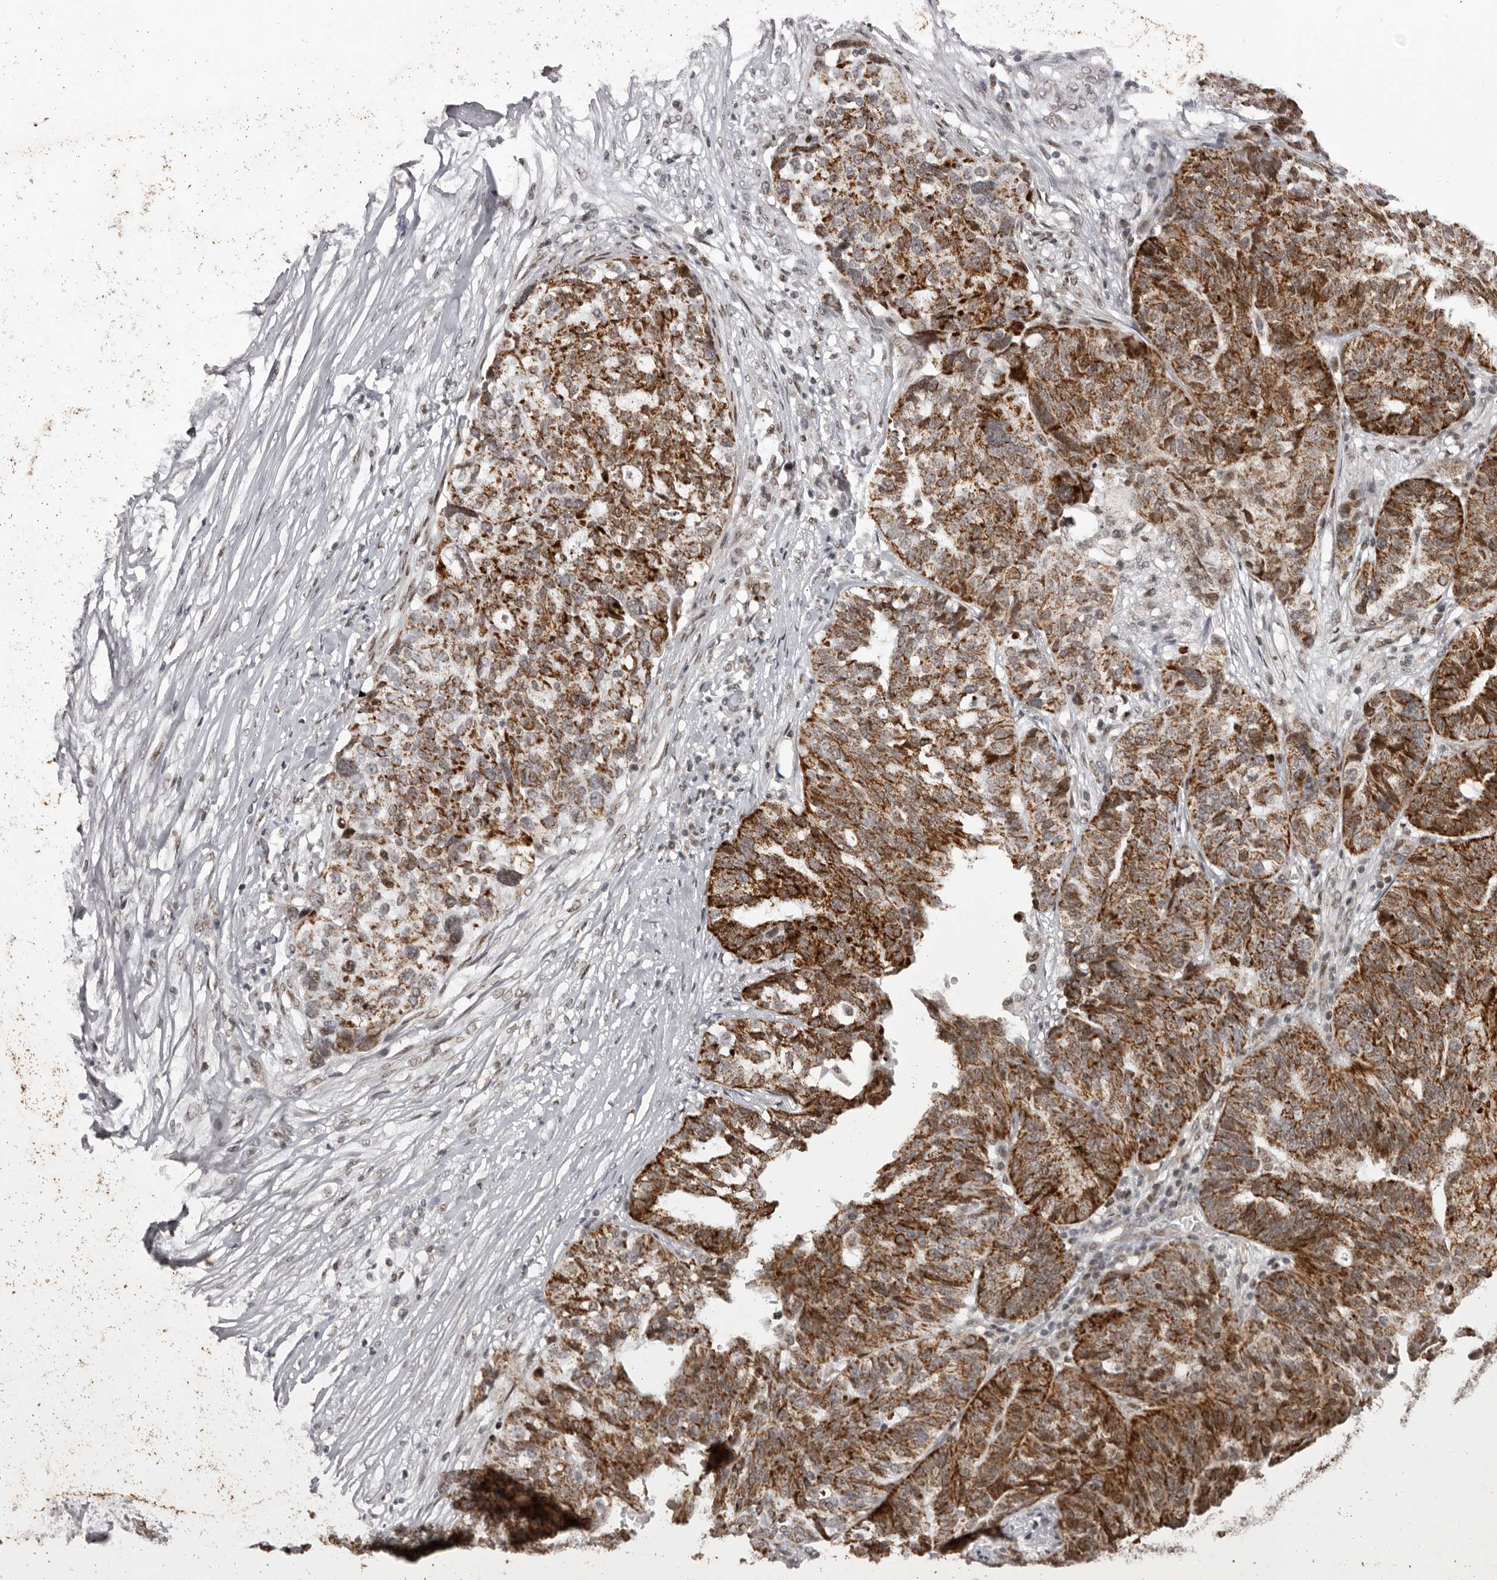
{"staining": {"intensity": "strong", "quantity": ">75%", "location": "cytoplasmic/membranous"}, "tissue": "ovarian cancer", "cell_type": "Tumor cells", "image_type": "cancer", "snomed": [{"axis": "morphology", "description": "Cystadenocarcinoma, serous, NOS"}, {"axis": "topography", "description": "Ovary"}], "caption": "Ovarian cancer stained with a protein marker exhibits strong staining in tumor cells.", "gene": "C17orf99", "patient": {"sex": "female", "age": 59}}